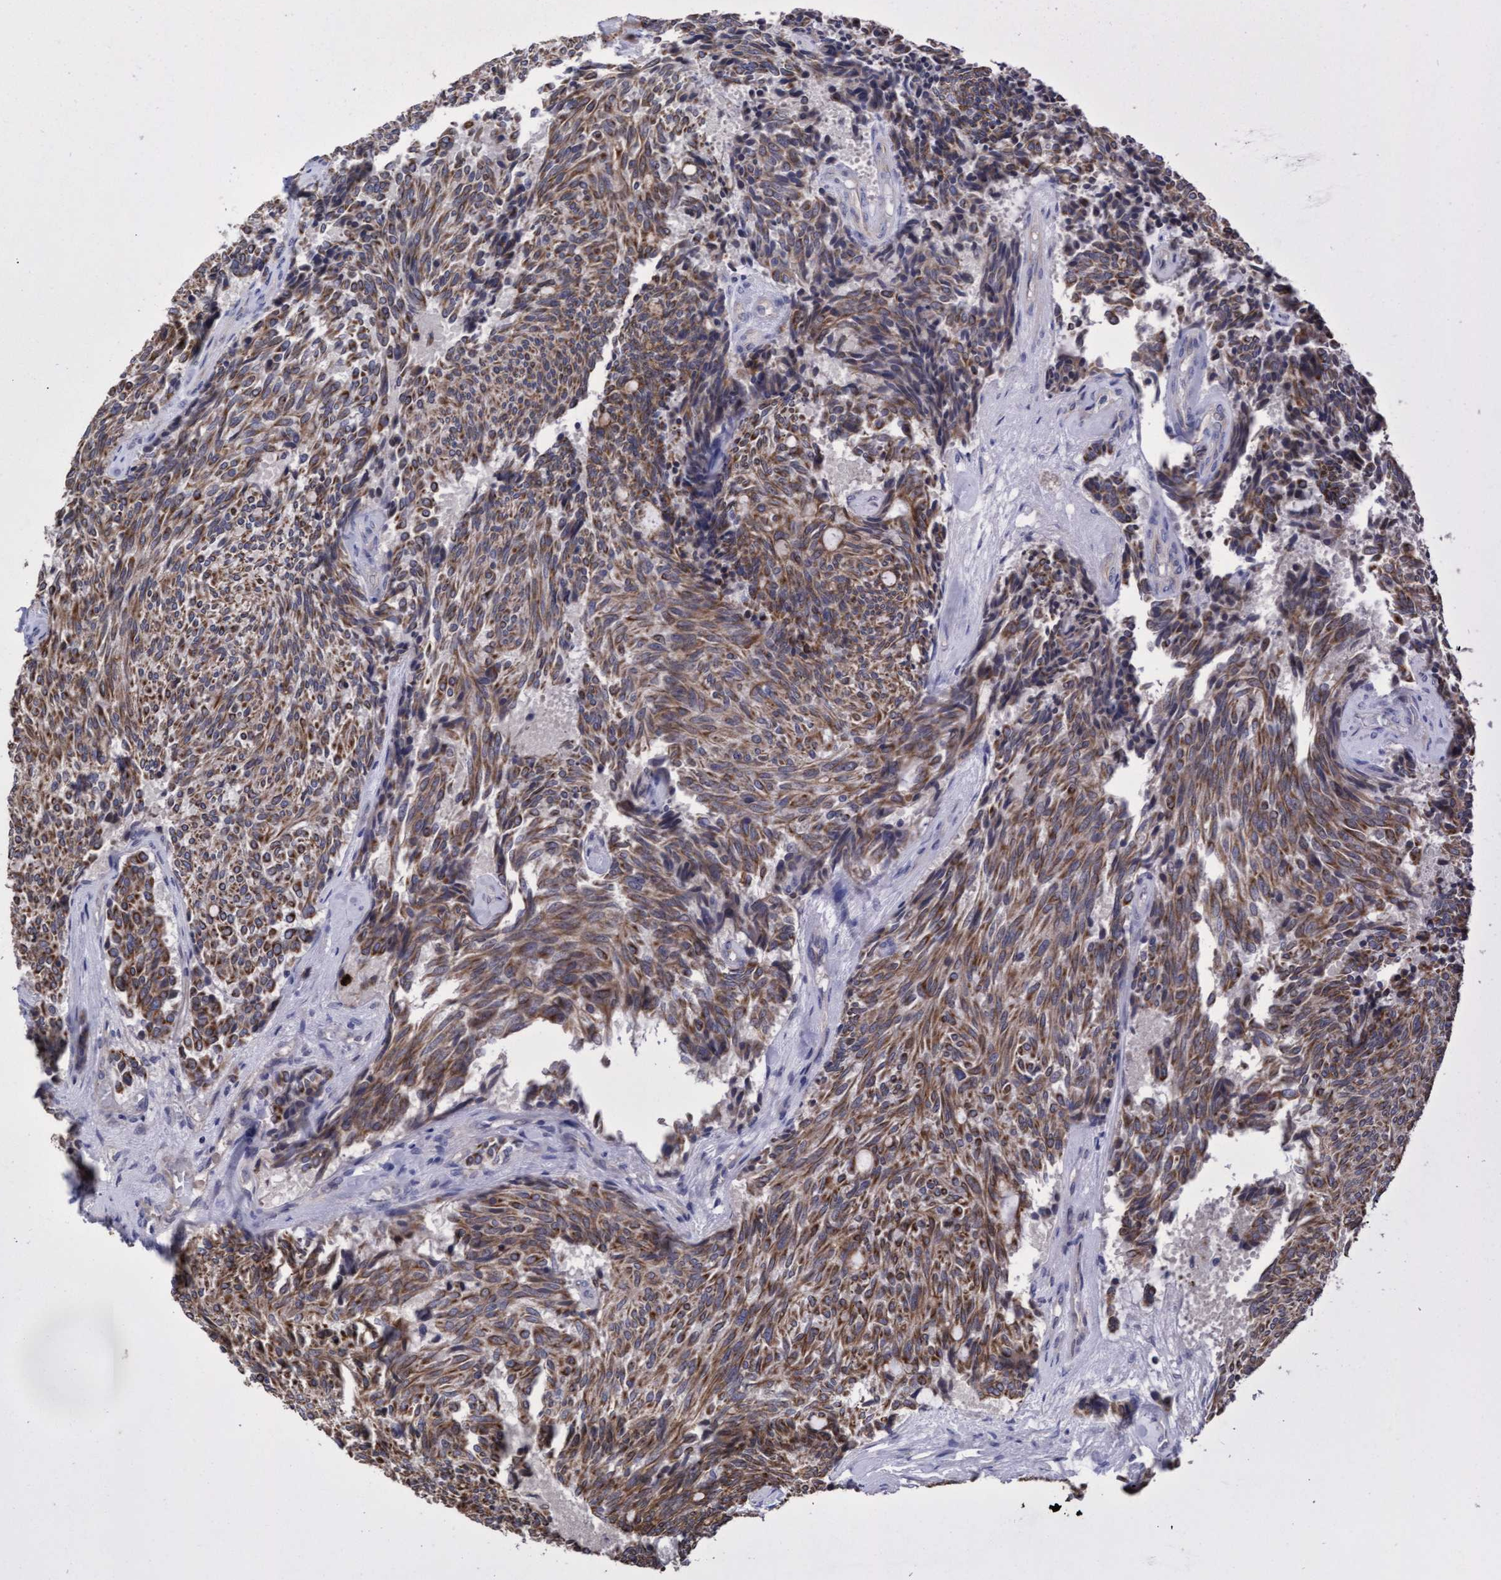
{"staining": {"intensity": "moderate", "quantity": ">75%", "location": "cytoplasmic/membranous"}, "tissue": "carcinoid", "cell_type": "Tumor cells", "image_type": "cancer", "snomed": [{"axis": "morphology", "description": "Carcinoid, malignant, NOS"}, {"axis": "topography", "description": "Pancreas"}], "caption": "Human carcinoid stained with a brown dye displays moderate cytoplasmic/membranous positive expression in about >75% of tumor cells.", "gene": "KRT24", "patient": {"sex": "female", "age": 54}}